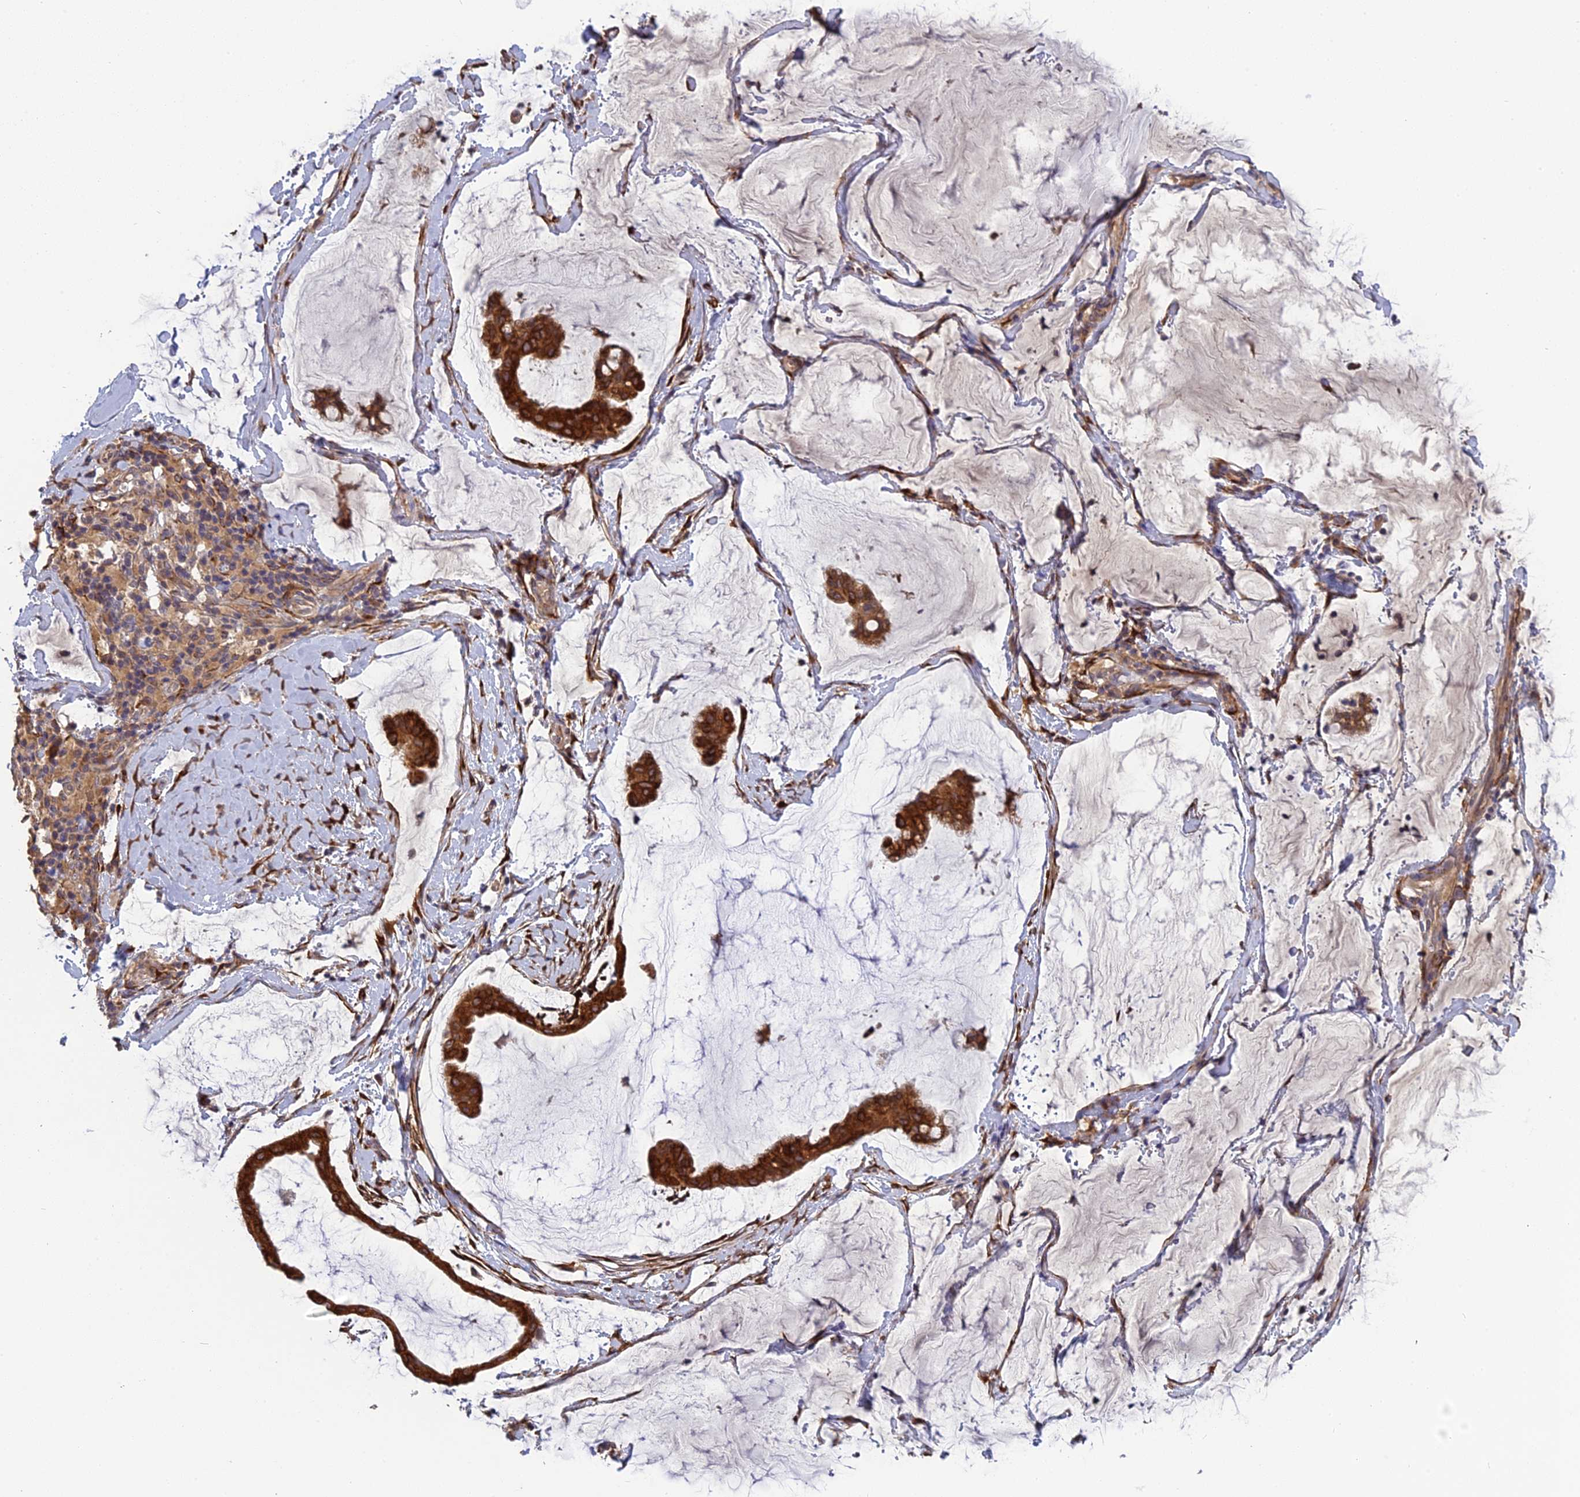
{"staining": {"intensity": "strong", "quantity": ">75%", "location": "cytoplasmic/membranous"}, "tissue": "ovarian cancer", "cell_type": "Tumor cells", "image_type": "cancer", "snomed": [{"axis": "morphology", "description": "Cystadenocarcinoma, mucinous, NOS"}, {"axis": "topography", "description": "Ovary"}], "caption": "IHC histopathology image of neoplastic tissue: ovarian cancer stained using IHC displays high levels of strong protein expression localized specifically in the cytoplasmic/membranous of tumor cells, appearing as a cytoplasmic/membranous brown color.", "gene": "PPIC", "patient": {"sex": "female", "age": 73}}